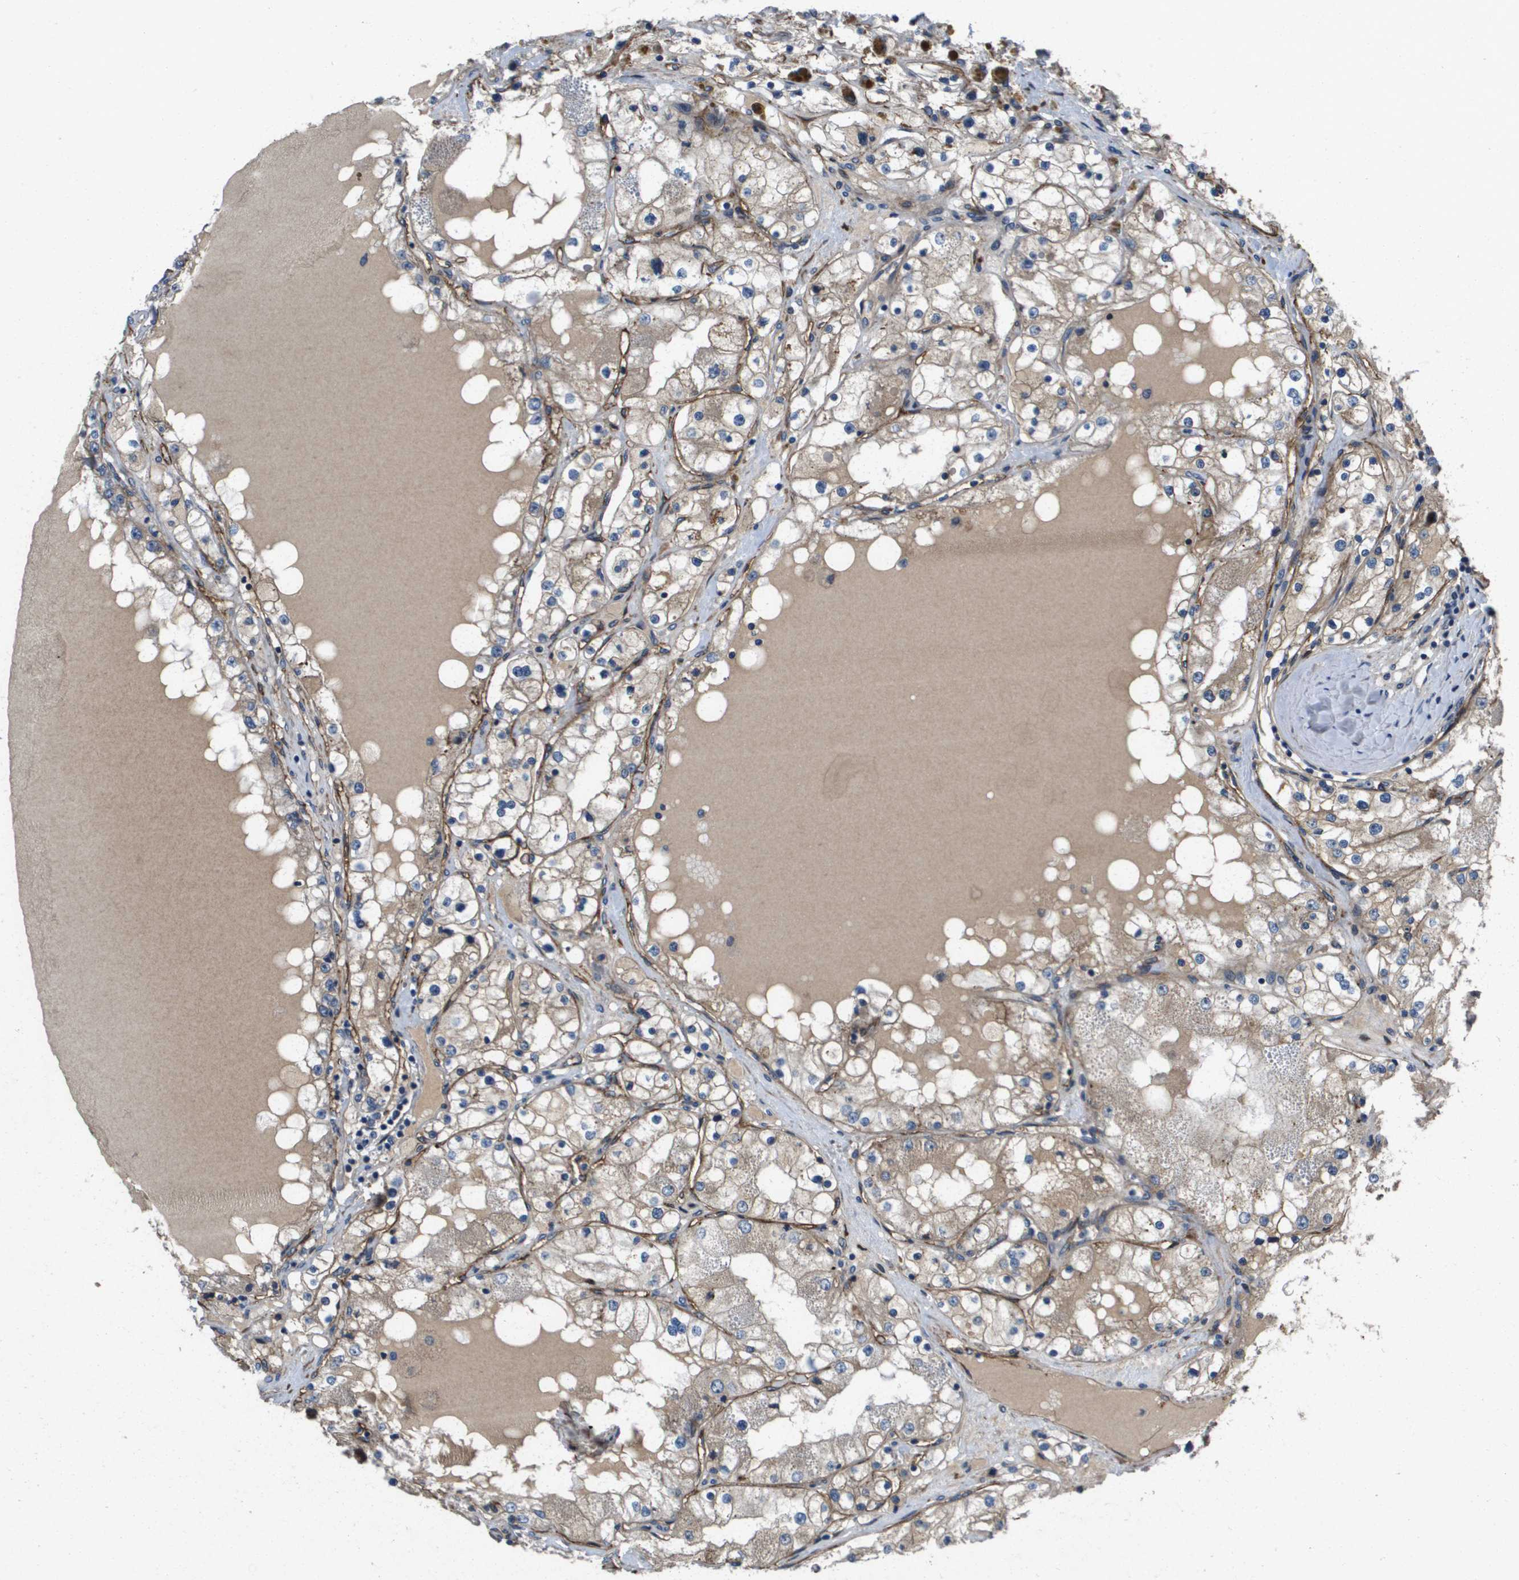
{"staining": {"intensity": "negative", "quantity": "none", "location": "none"}, "tissue": "renal cancer", "cell_type": "Tumor cells", "image_type": "cancer", "snomed": [{"axis": "morphology", "description": "Adenocarcinoma, NOS"}, {"axis": "topography", "description": "Kidney"}], "caption": "Histopathology image shows no protein expression in tumor cells of renal cancer (adenocarcinoma) tissue. (DAB (3,3'-diaminobenzidine) IHC visualized using brightfield microscopy, high magnification).", "gene": "ENTPD2", "patient": {"sex": "male", "age": 68}}